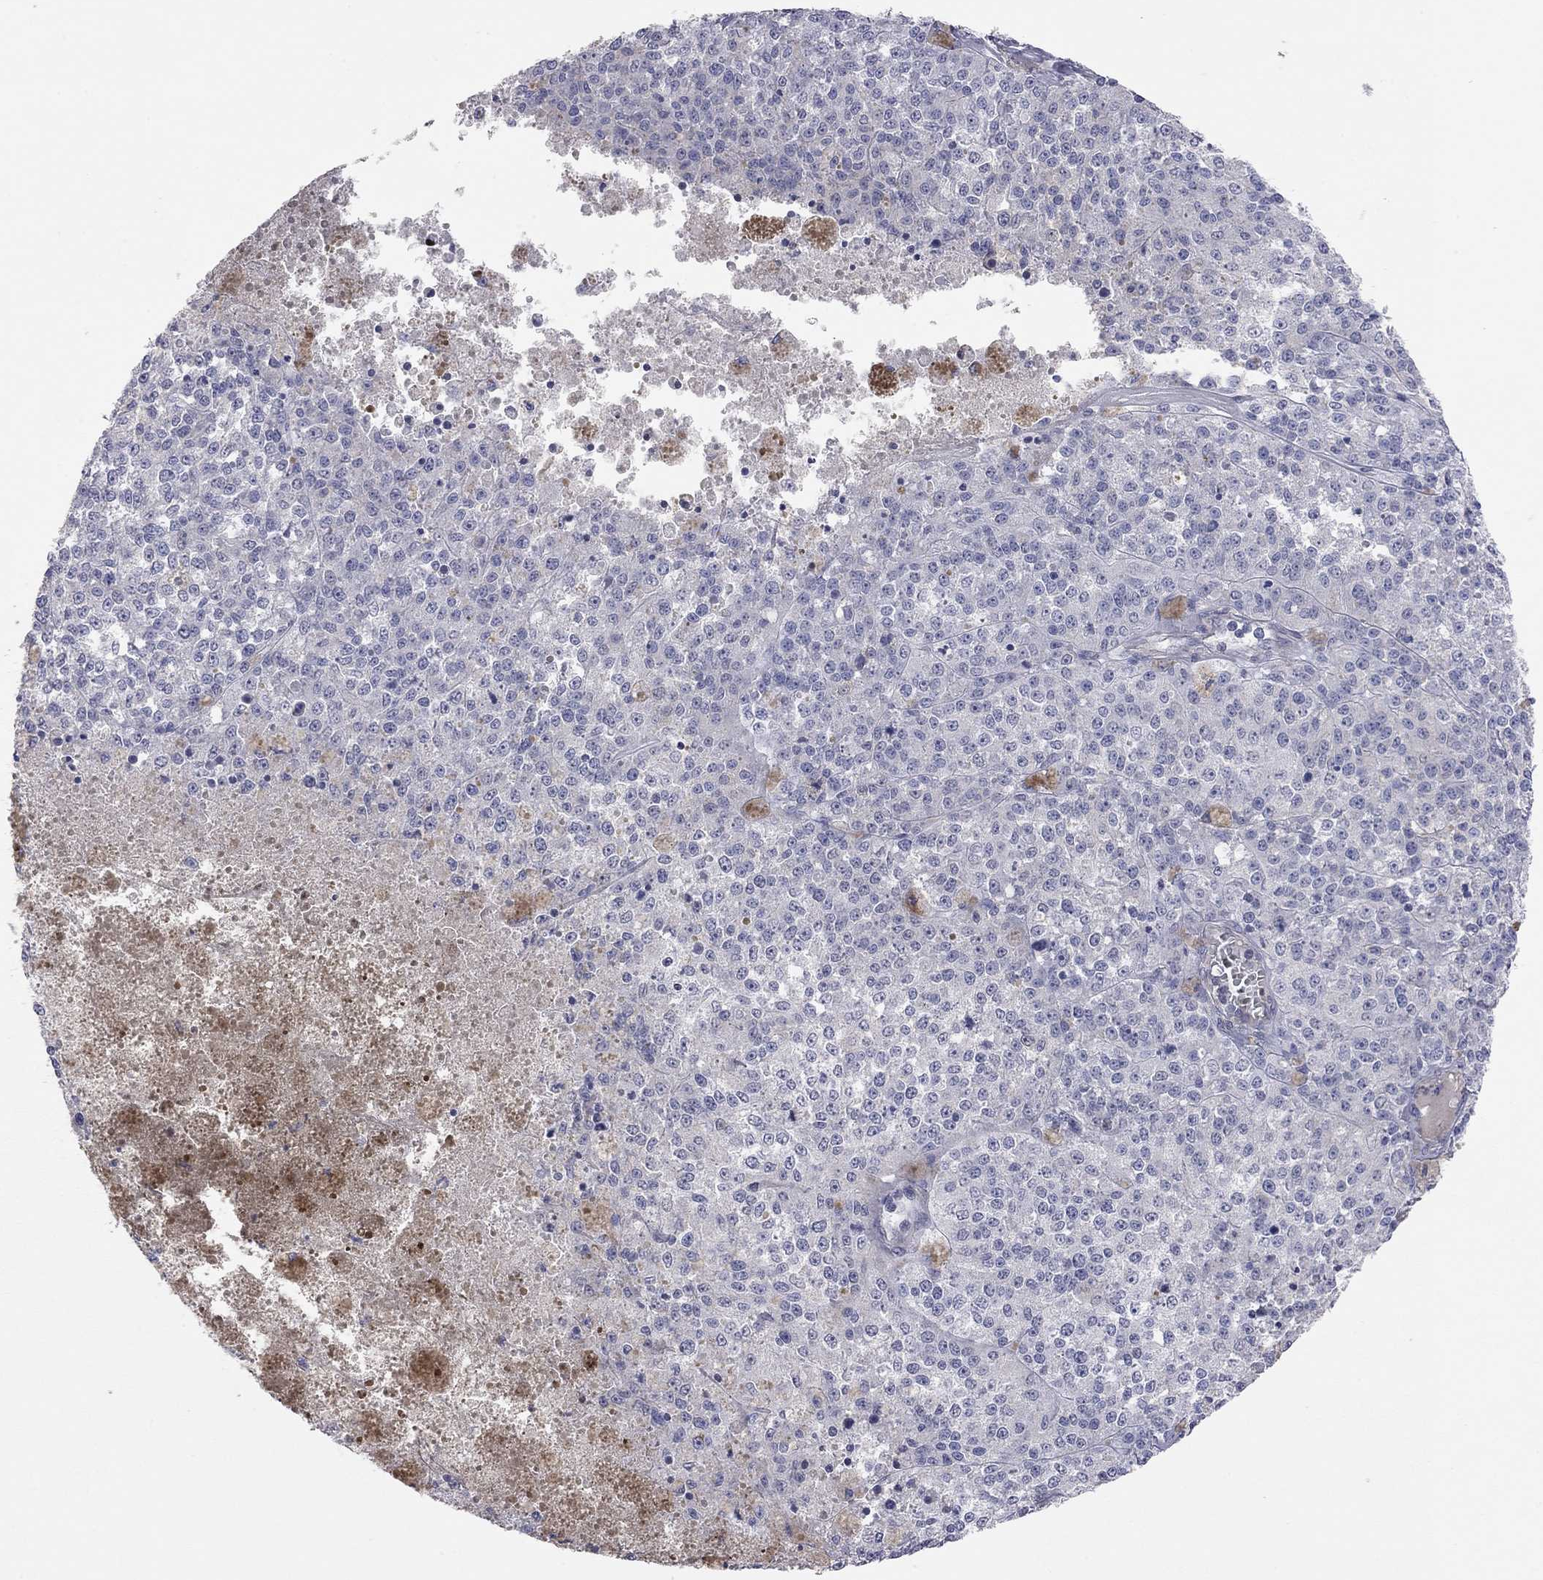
{"staining": {"intensity": "negative", "quantity": "none", "location": "none"}, "tissue": "melanoma", "cell_type": "Tumor cells", "image_type": "cancer", "snomed": [{"axis": "morphology", "description": "Malignant melanoma, Metastatic site"}, {"axis": "topography", "description": "Lymph node"}], "caption": "Tumor cells are negative for brown protein staining in malignant melanoma (metastatic site).", "gene": "KCNB1", "patient": {"sex": "female", "age": 64}}